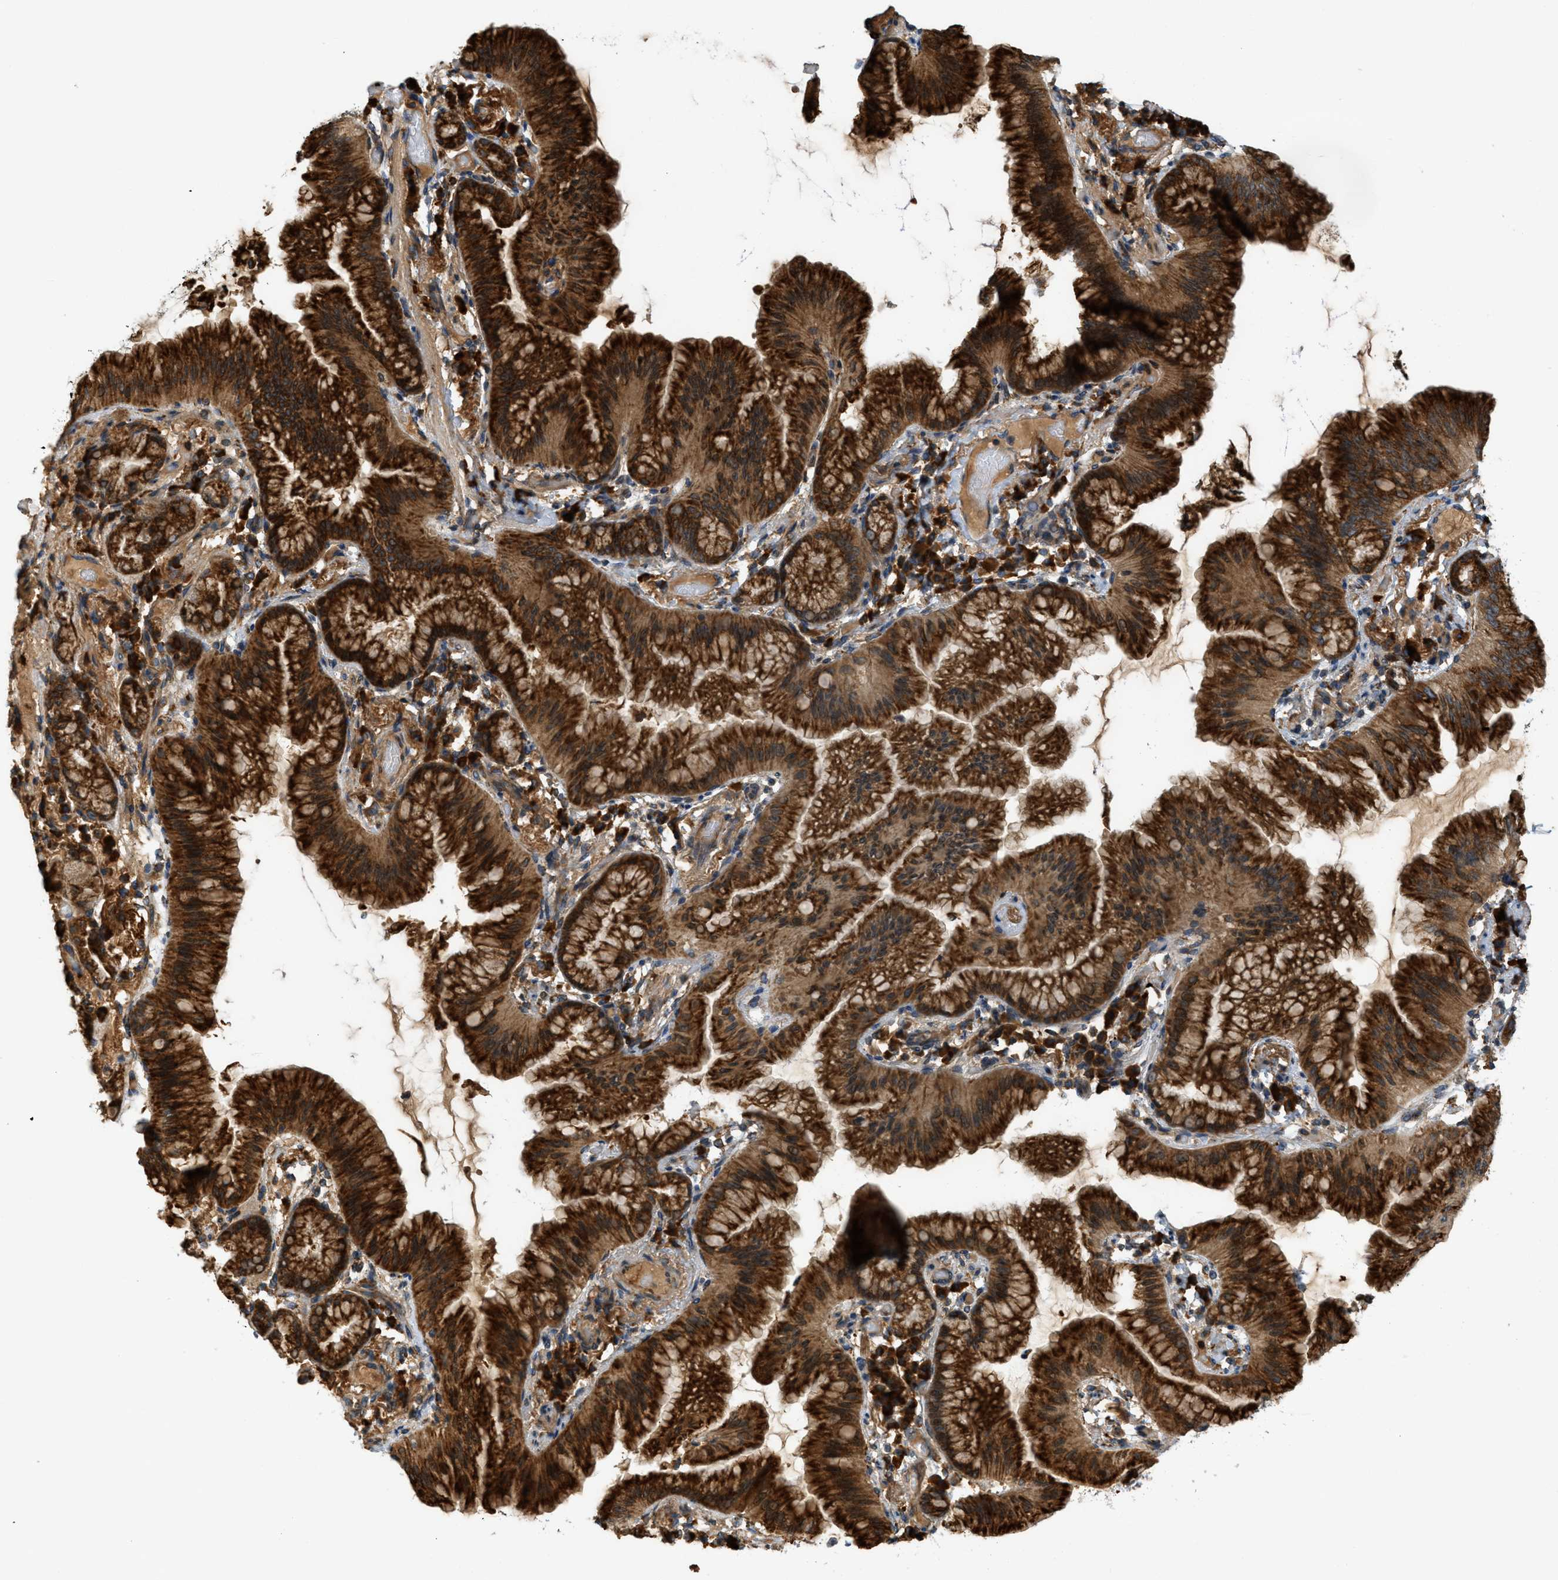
{"staining": {"intensity": "strong", "quantity": ">75%", "location": "cytoplasmic/membranous"}, "tissue": "lung cancer", "cell_type": "Tumor cells", "image_type": "cancer", "snomed": [{"axis": "morphology", "description": "Normal tissue, NOS"}, {"axis": "morphology", "description": "Adenocarcinoma, NOS"}, {"axis": "topography", "description": "Bronchus"}, {"axis": "topography", "description": "Lung"}], "caption": "About >75% of tumor cells in human adenocarcinoma (lung) demonstrate strong cytoplasmic/membranous protein staining as visualized by brown immunohistochemical staining.", "gene": "PCDH18", "patient": {"sex": "female", "age": 70}}